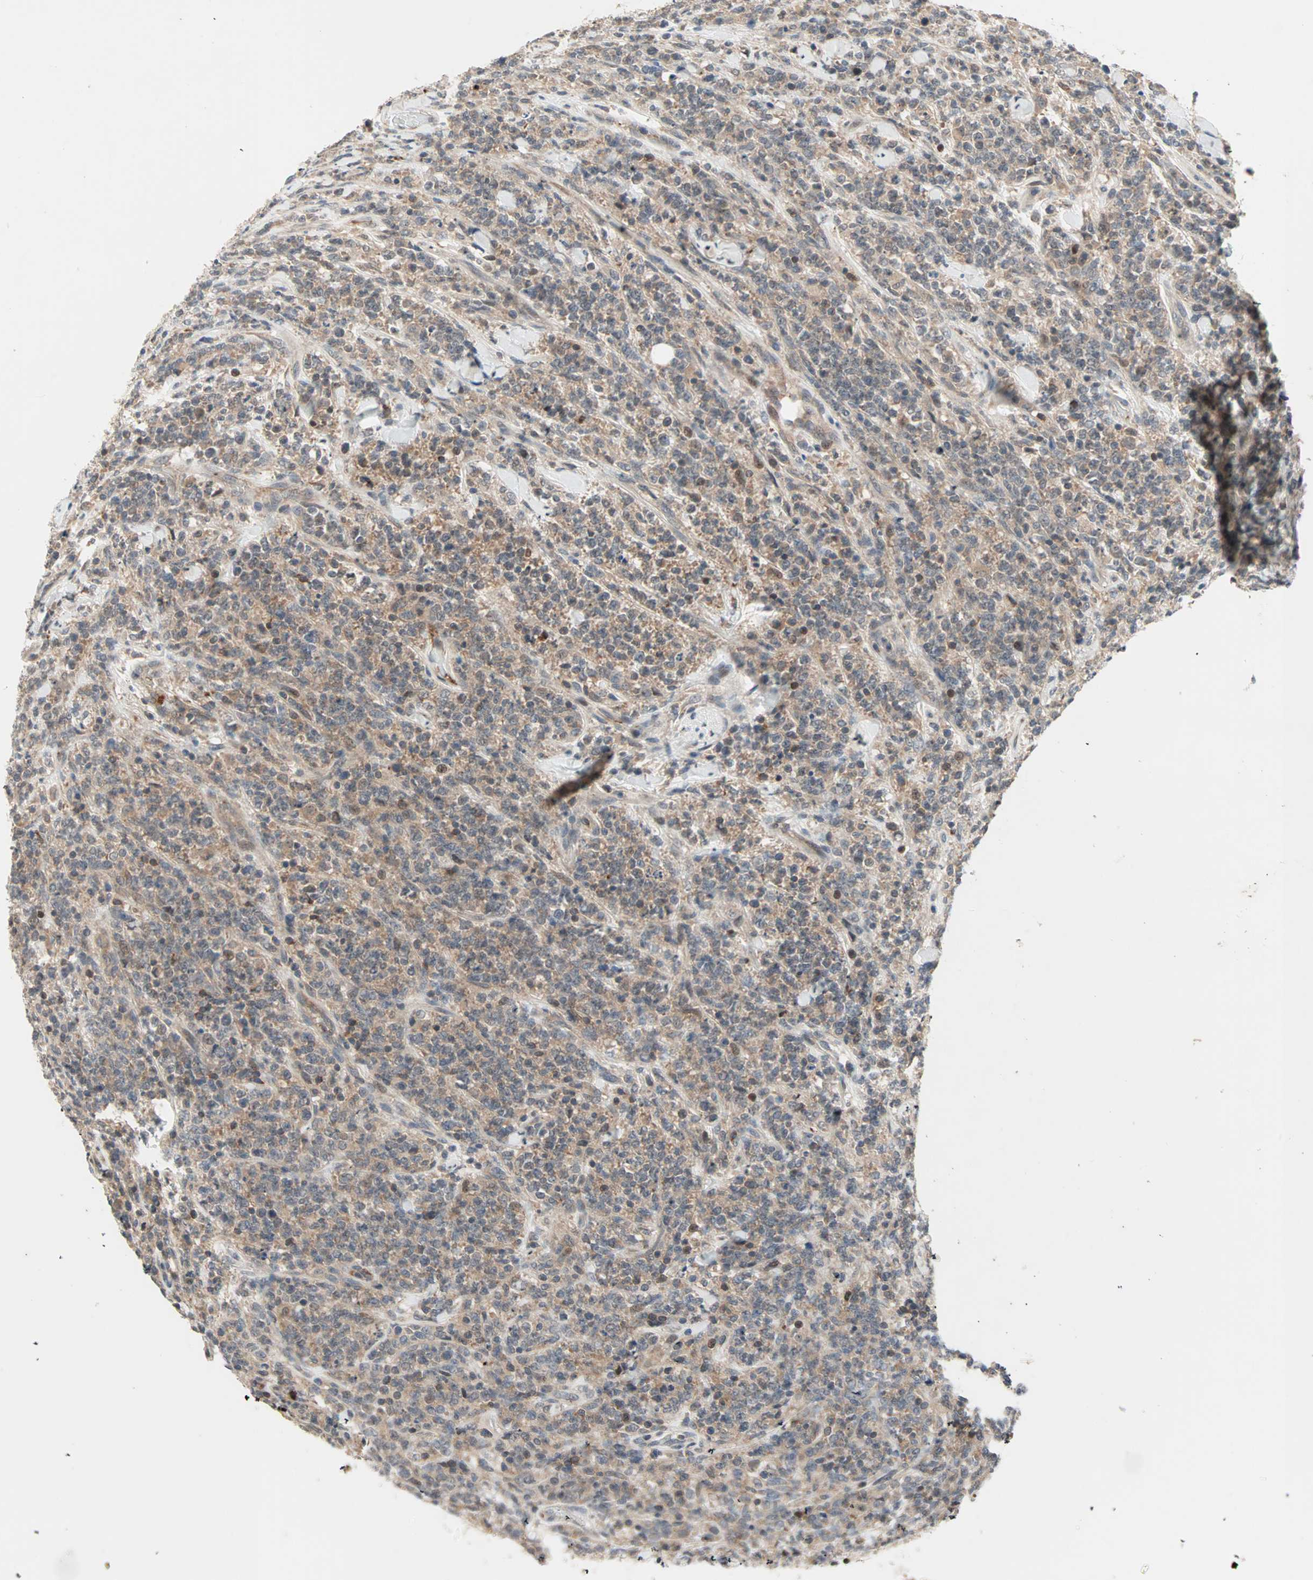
{"staining": {"intensity": "weak", "quantity": "25%-75%", "location": "cytoplasmic/membranous"}, "tissue": "lymphoma", "cell_type": "Tumor cells", "image_type": "cancer", "snomed": [{"axis": "morphology", "description": "Malignant lymphoma, non-Hodgkin's type, High grade"}, {"axis": "topography", "description": "Soft tissue"}], "caption": "Human high-grade malignant lymphoma, non-Hodgkin's type stained for a protein (brown) displays weak cytoplasmic/membranous positive expression in about 25%-75% of tumor cells.", "gene": "PROS1", "patient": {"sex": "male", "age": 18}}